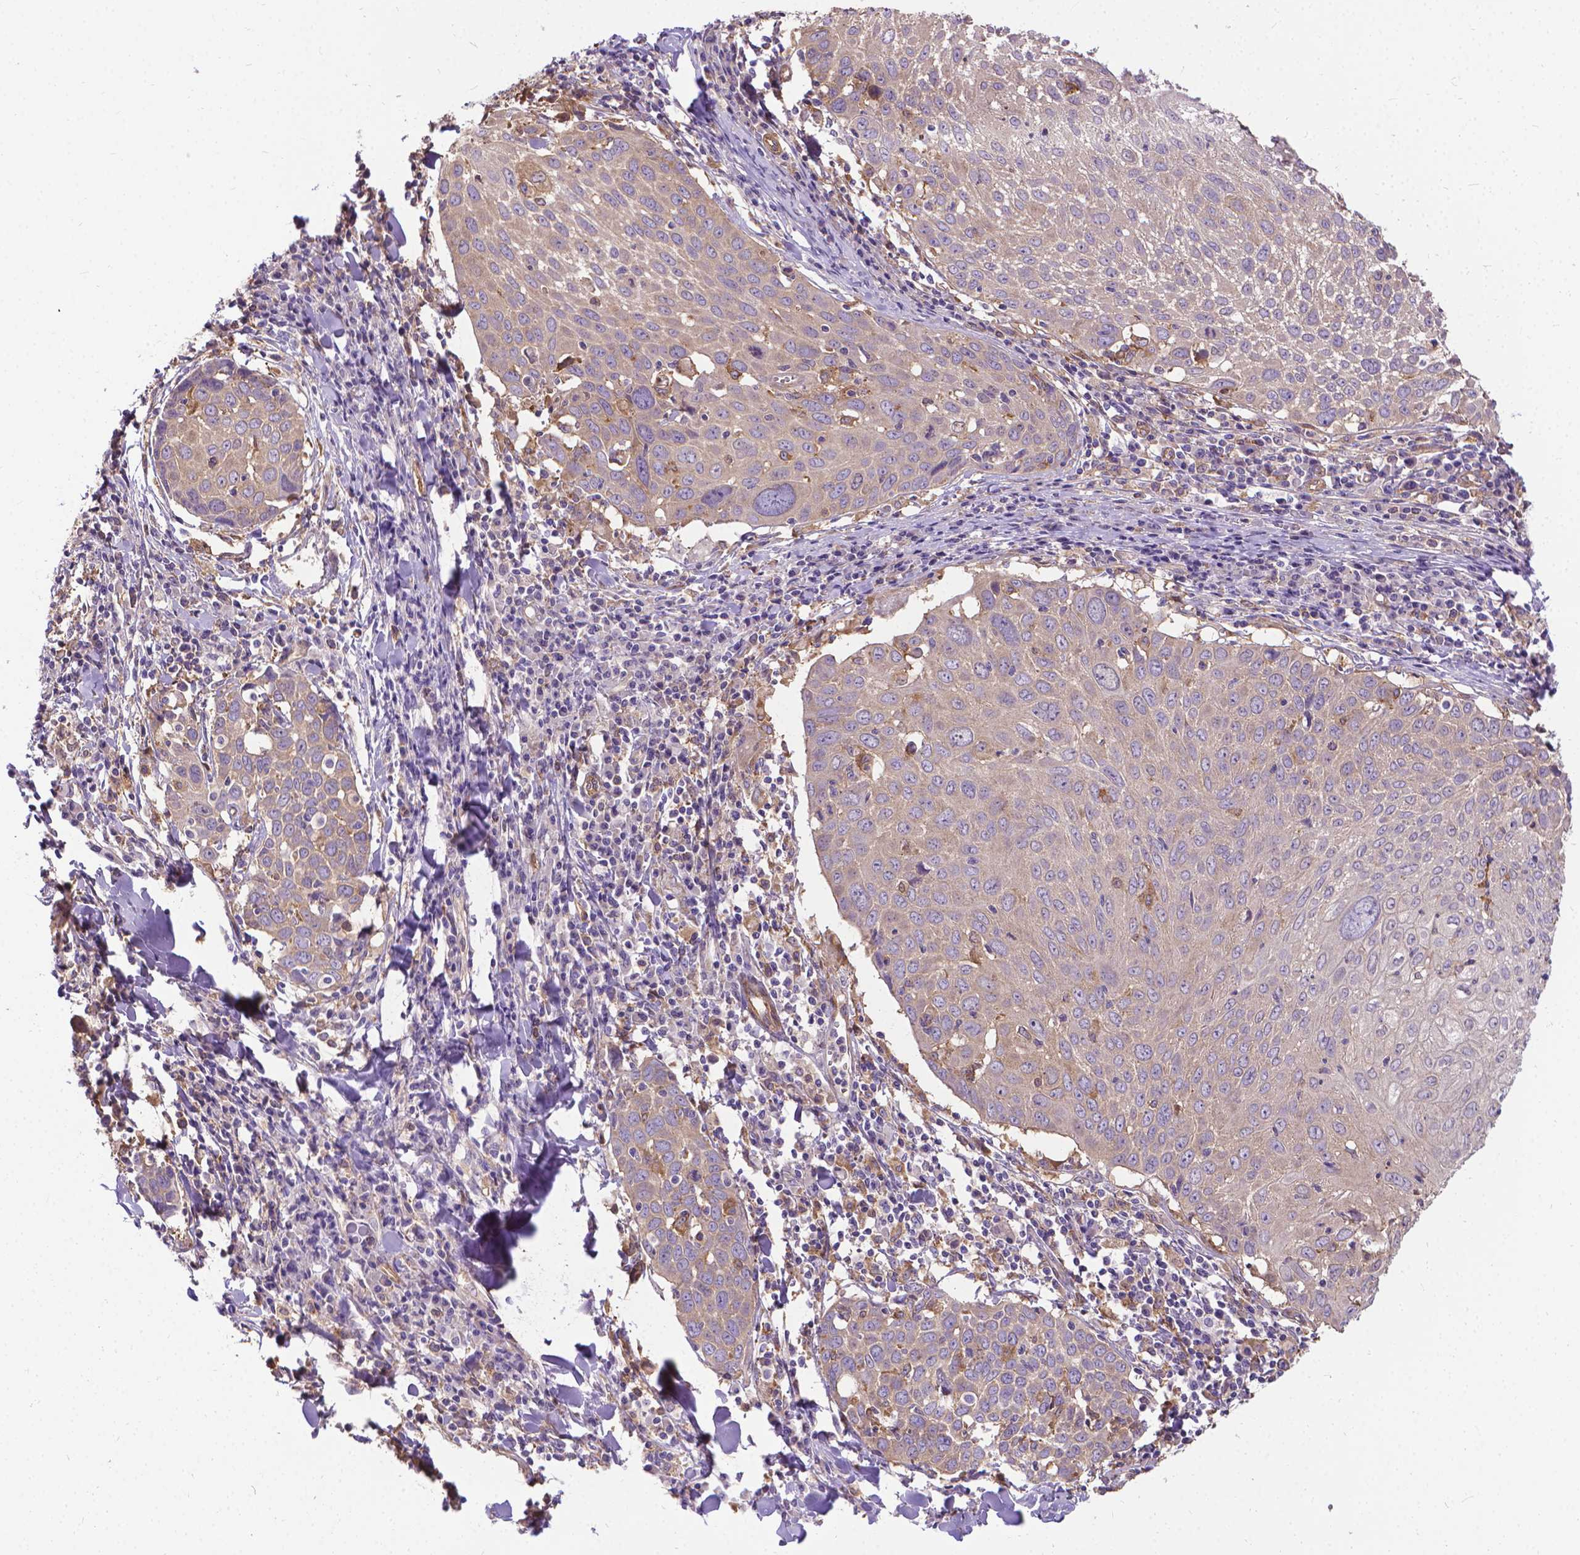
{"staining": {"intensity": "weak", "quantity": ">75%", "location": "cytoplasmic/membranous"}, "tissue": "lung cancer", "cell_type": "Tumor cells", "image_type": "cancer", "snomed": [{"axis": "morphology", "description": "Squamous cell carcinoma, NOS"}, {"axis": "topography", "description": "Lung"}], "caption": "Weak cytoplasmic/membranous protein expression is seen in approximately >75% of tumor cells in squamous cell carcinoma (lung).", "gene": "CFAP299", "patient": {"sex": "male", "age": 57}}